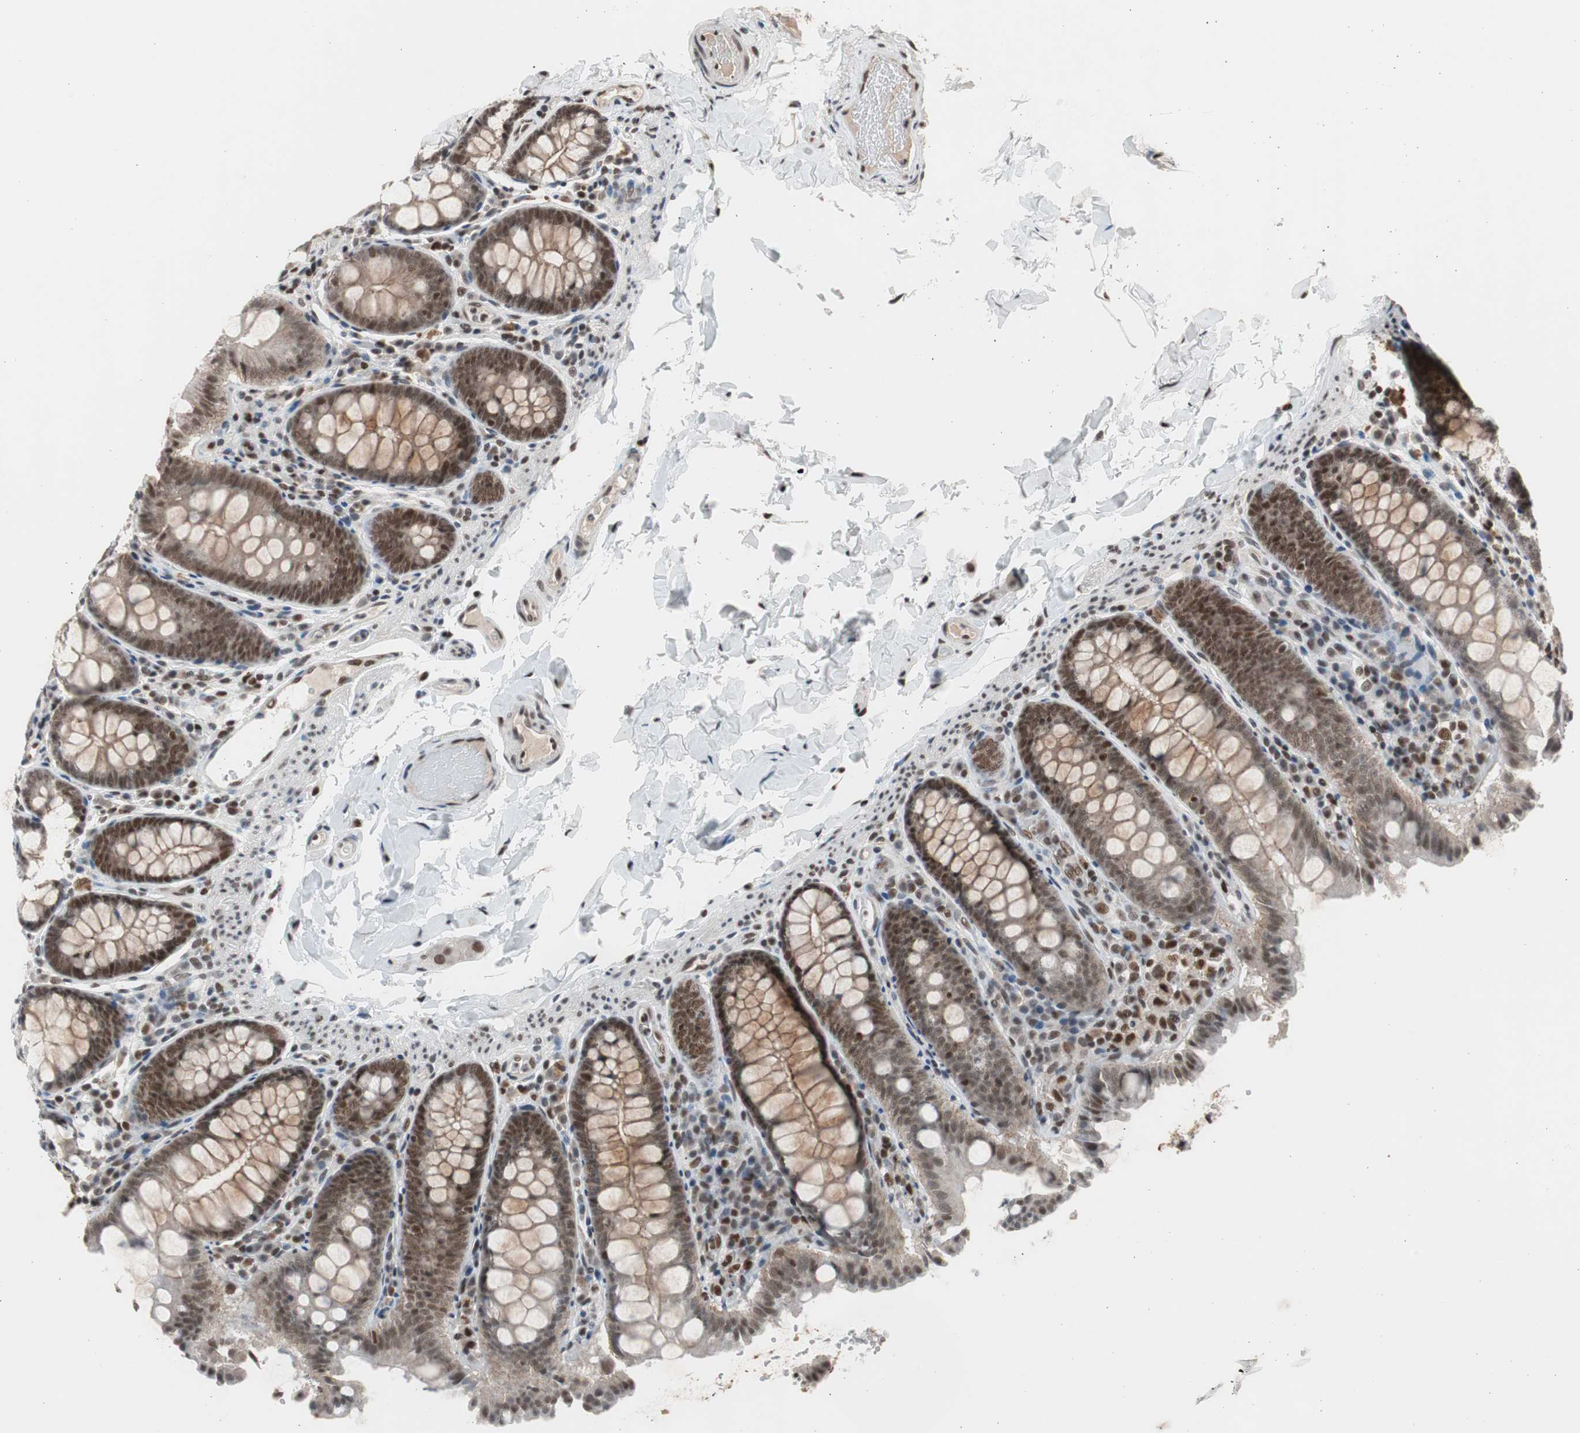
{"staining": {"intensity": "moderate", "quantity": ">75%", "location": "nuclear"}, "tissue": "colon", "cell_type": "Endothelial cells", "image_type": "normal", "snomed": [{"axis": "morphology", "description": "Normal tissue, NOS"}, {"axis": "topography", "description": "Colon"}], "caption": "Immunohistochemistry (IHC) (DAB) staining of unremarkable human colon reveals moderate nuclear protein positivity in about >75% of endothelial cells. (brown staining indicates protein expression, while blue staining denotes nuclei).", "gene": "RPA1", "patient": {"sex": "female", "age": 61}}